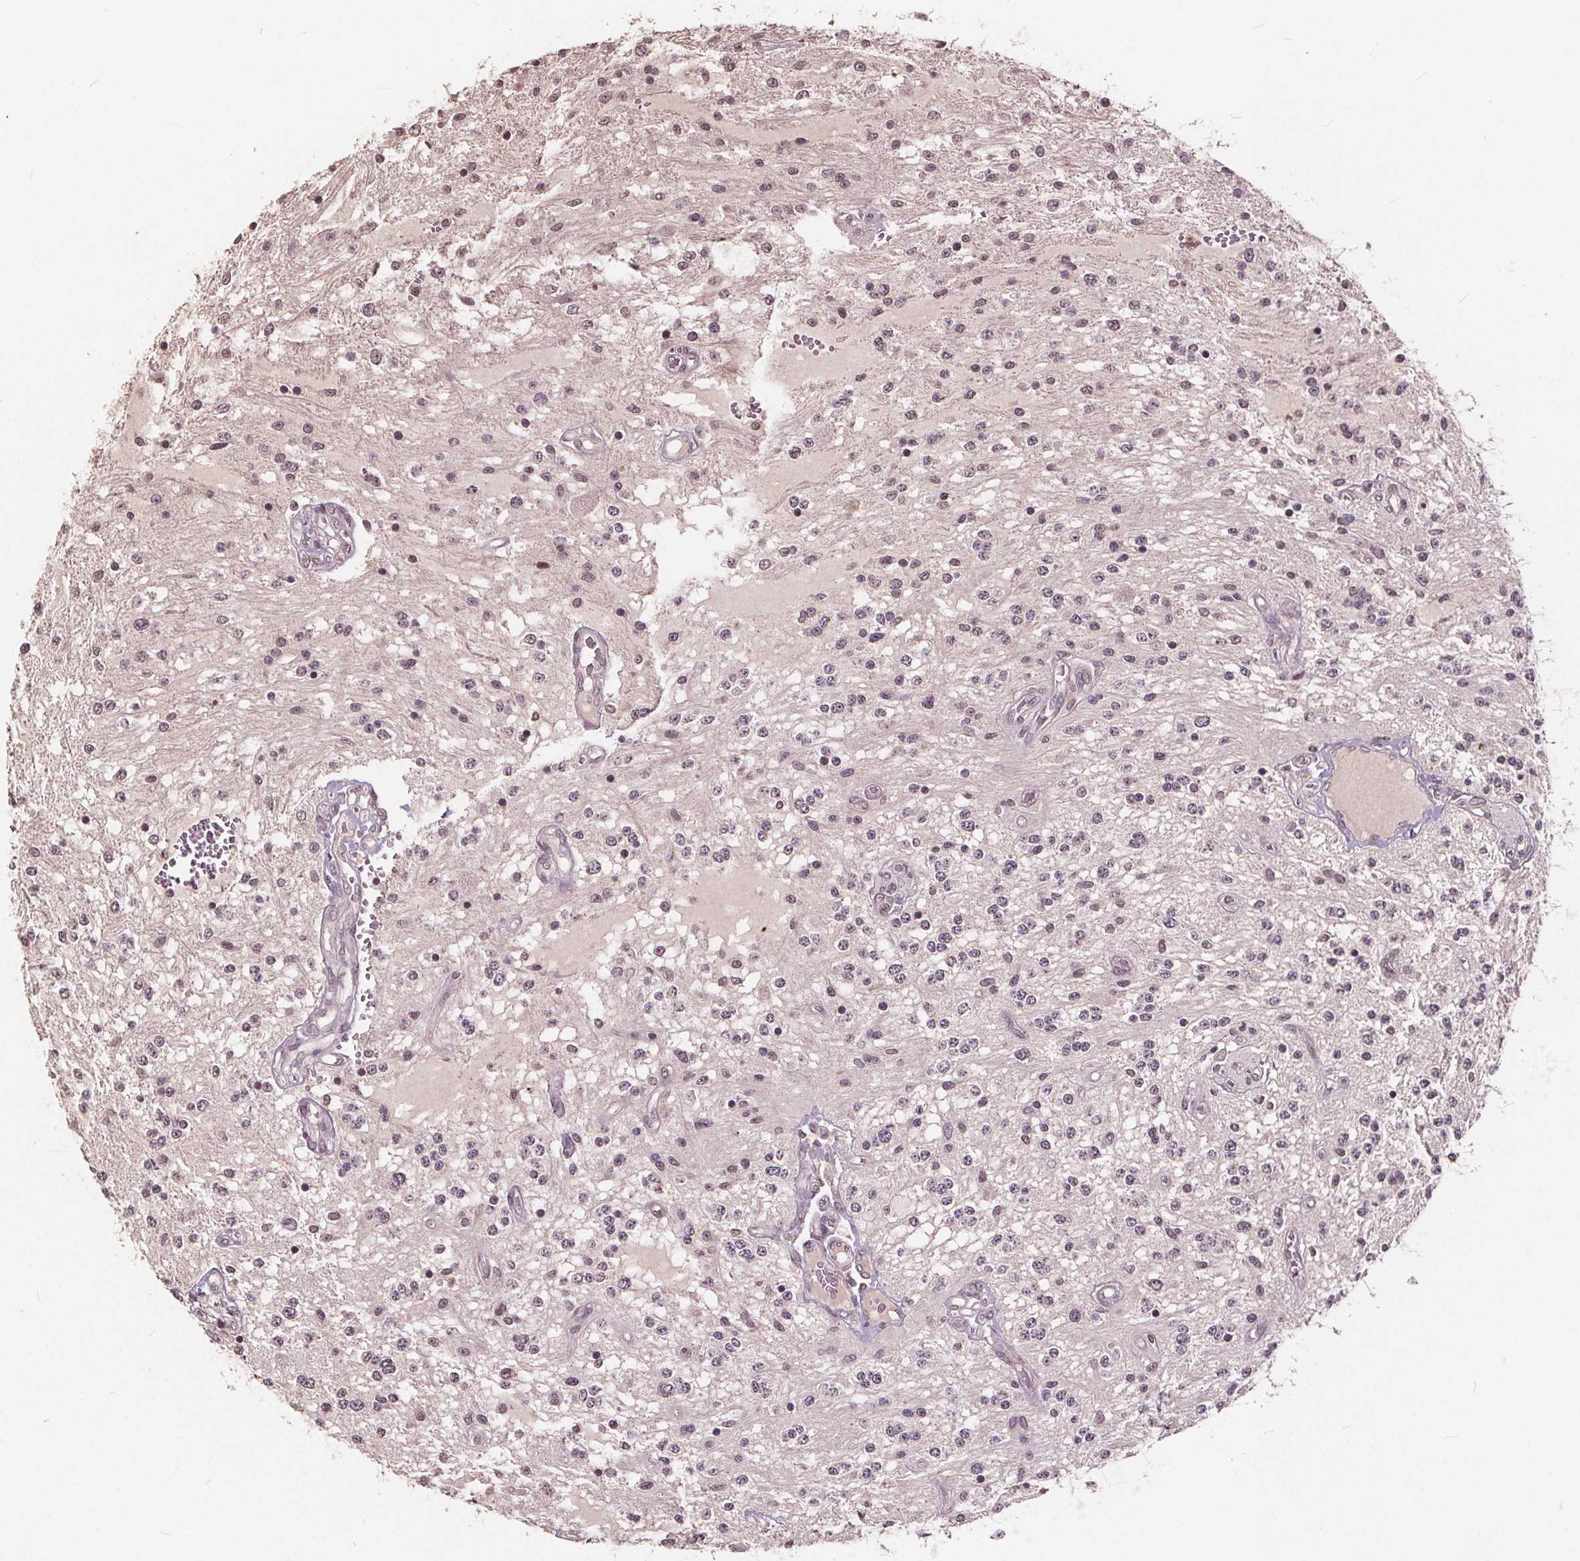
{"staining": {"intensity": "weak", "quantity": "<25%", "location": "nuclear"}, "tissue": "glioma", "cell_type": "Tumor cells", "image_type": "cancer", "snomed": [{"axis": "morphology", "description": "Glioma, malignant, Low grade"}, {"axis": "topography", "description": "Cerebellum"}], "caption": "An IHC image of glioma is shown. There is no staining in tumor cells of glioma. The staining is performed using DAB brown chromogen with nuclei counter-stained in using hematoxylin.", "gene": "DNMT3B", "patient": {"sex": "female", "age": 14}}